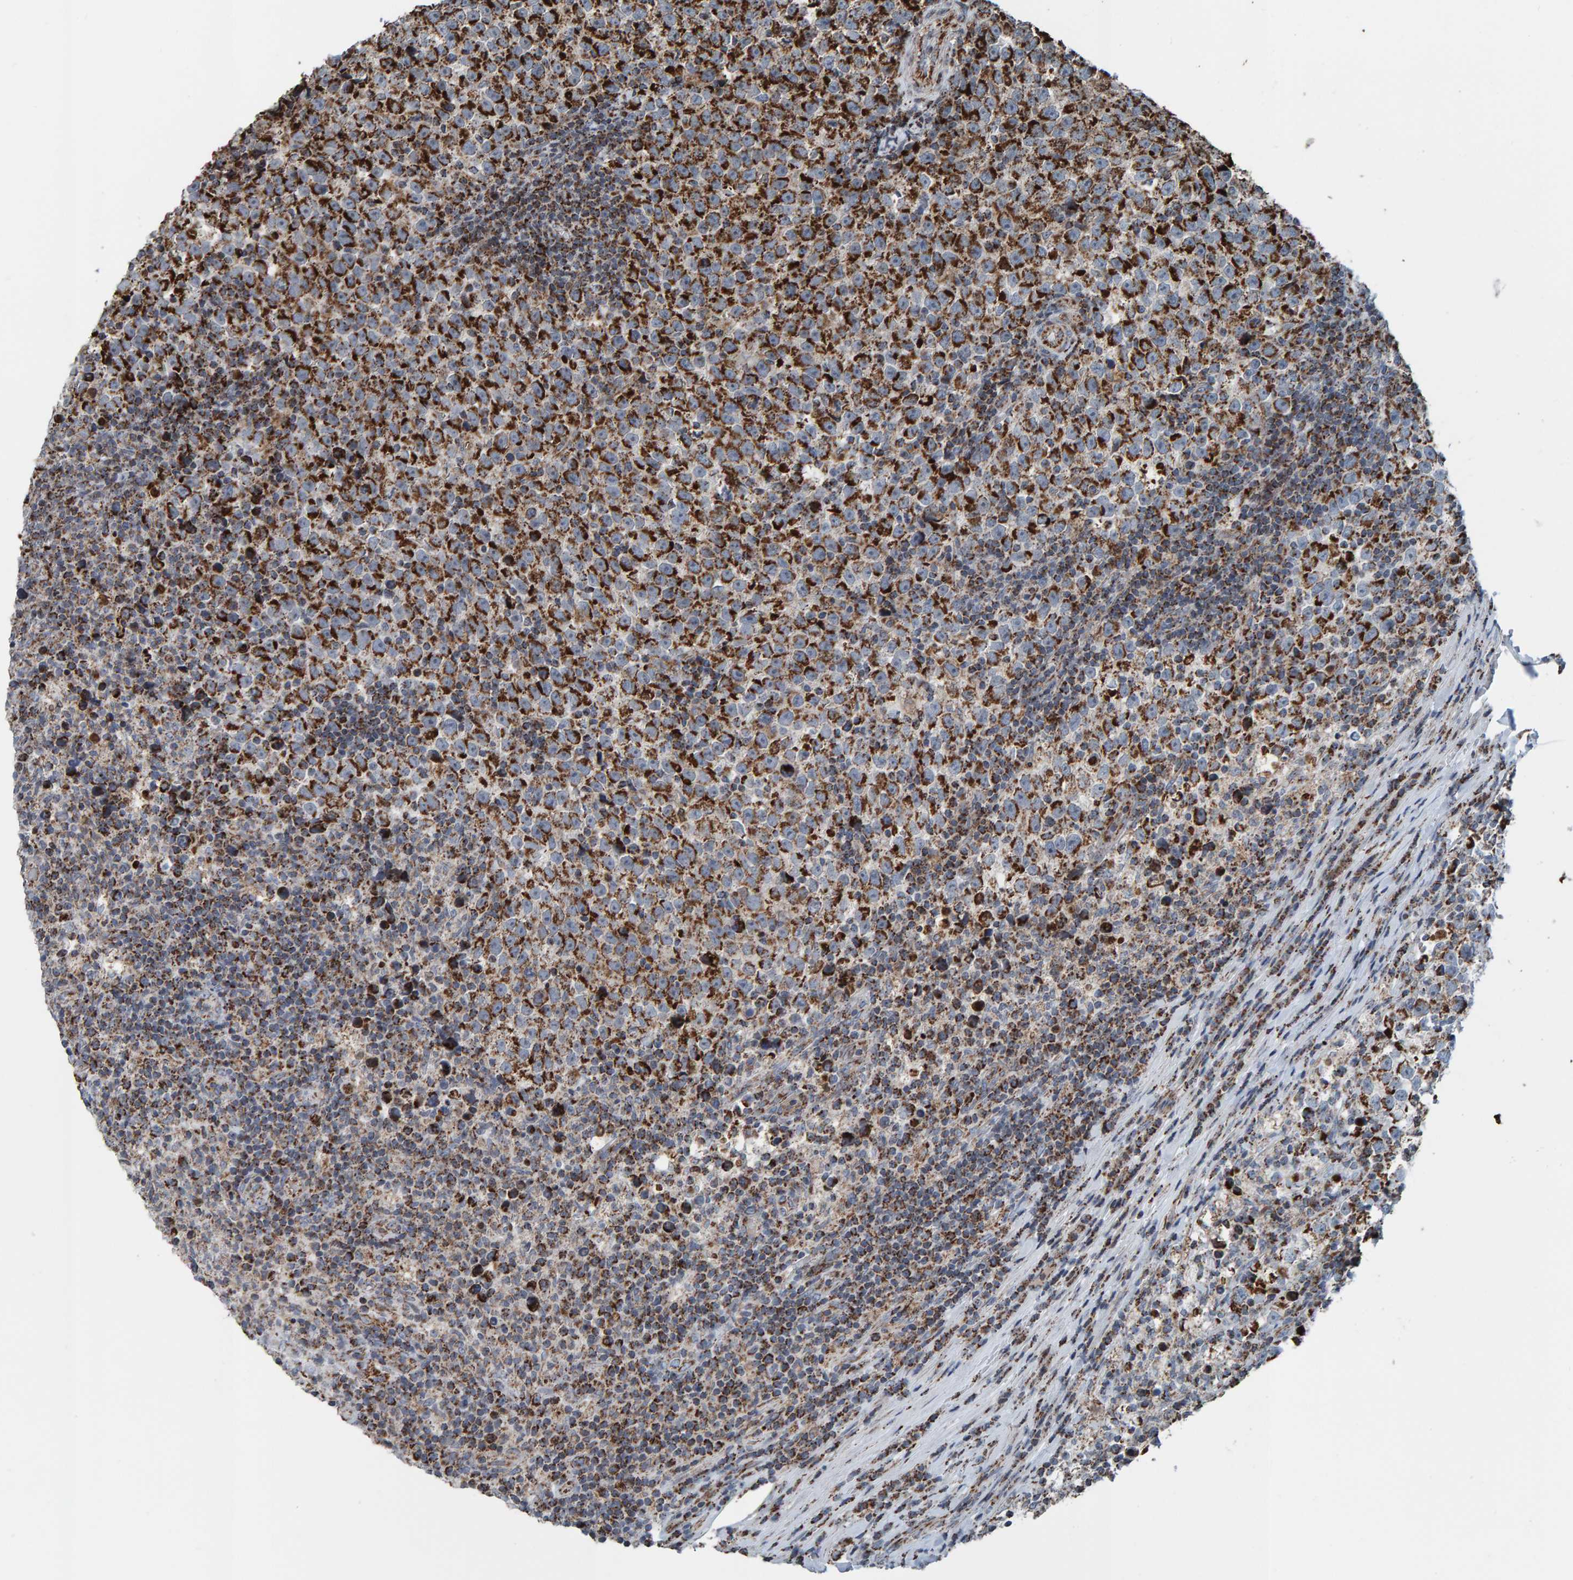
{"staining": {"intensity": "strong", "quantity": ">75%", "location": "cytoplasmic/membranous"}, "tissue": "testis cancer", "cell_type": "Tumor cells", "image_type": "cancer", "snomed": [{"axis": "morphology", "description": "Normal tissue, NOS"}, {"axis": "morphology", "description": "Seminoma, NOS"}, {"axis": "topography", "description": "Testis"}], "caption": "A high-resolution photomicrograph shows immunohistochemistry (IHC) staining of testis seminoma, which demonstrates strong cytoplasmic/membranous positivity in about >75% of tumor cells.", "gene": "ZNF48", "patient": {"sex": "male", "age": 43}}